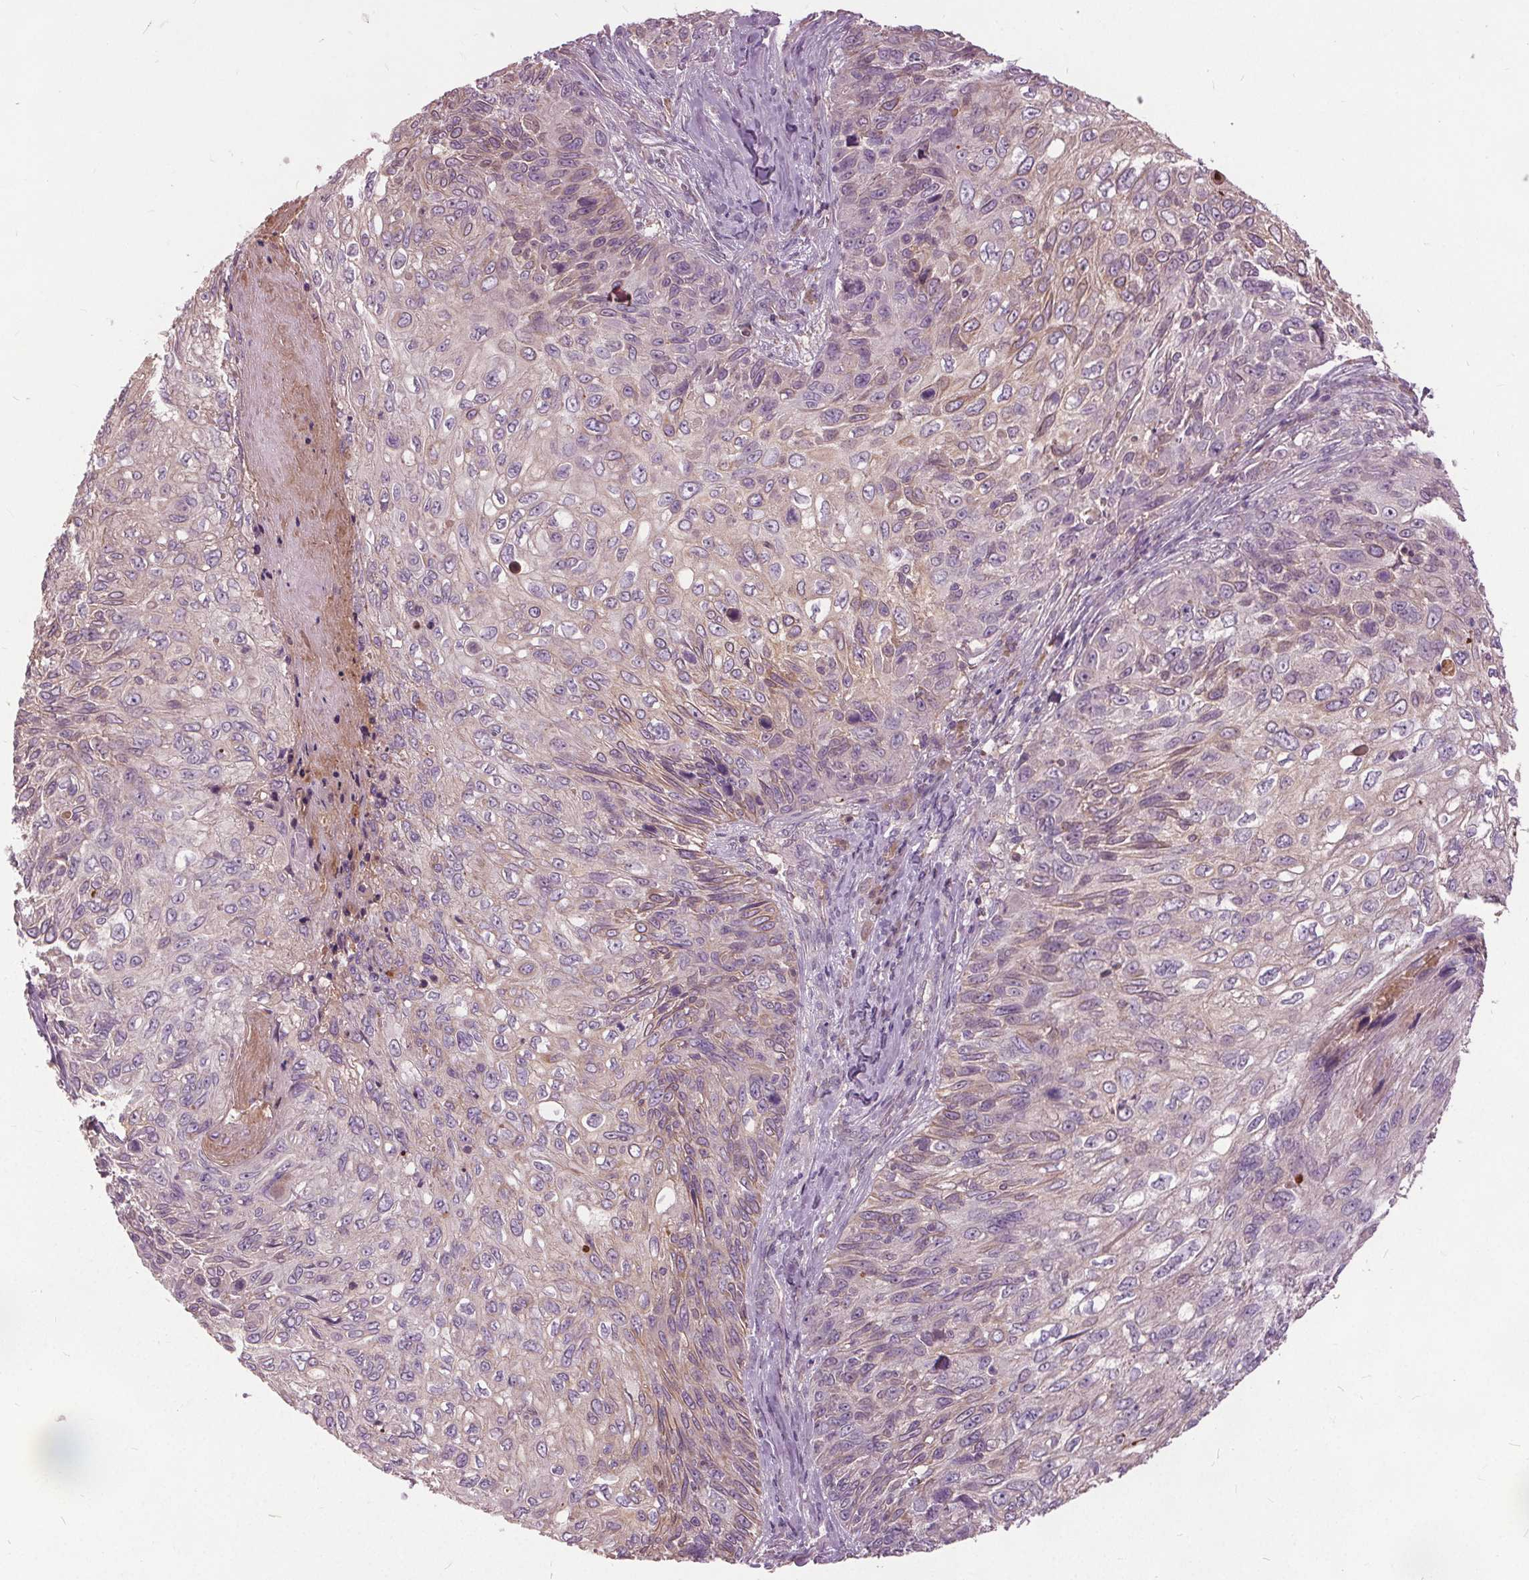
{"staining": {"intensity": "negative", "quantity": "none", "location": "none"}, "tissue": "skin cancer", "cell_type": "Tumor cells", "image_type": "cancer", "snomed": [{"axis": "morphology", "description": "Squamous cell carcinoma, NOS"}, {"axis": "topography", "description": "Skin"}], "caption": "IHC of skin squamous cell carcinoma displays no positivity in tumor cells.", "gene": "PDGFD", "patient": {"sex": "male", "age": 92}}